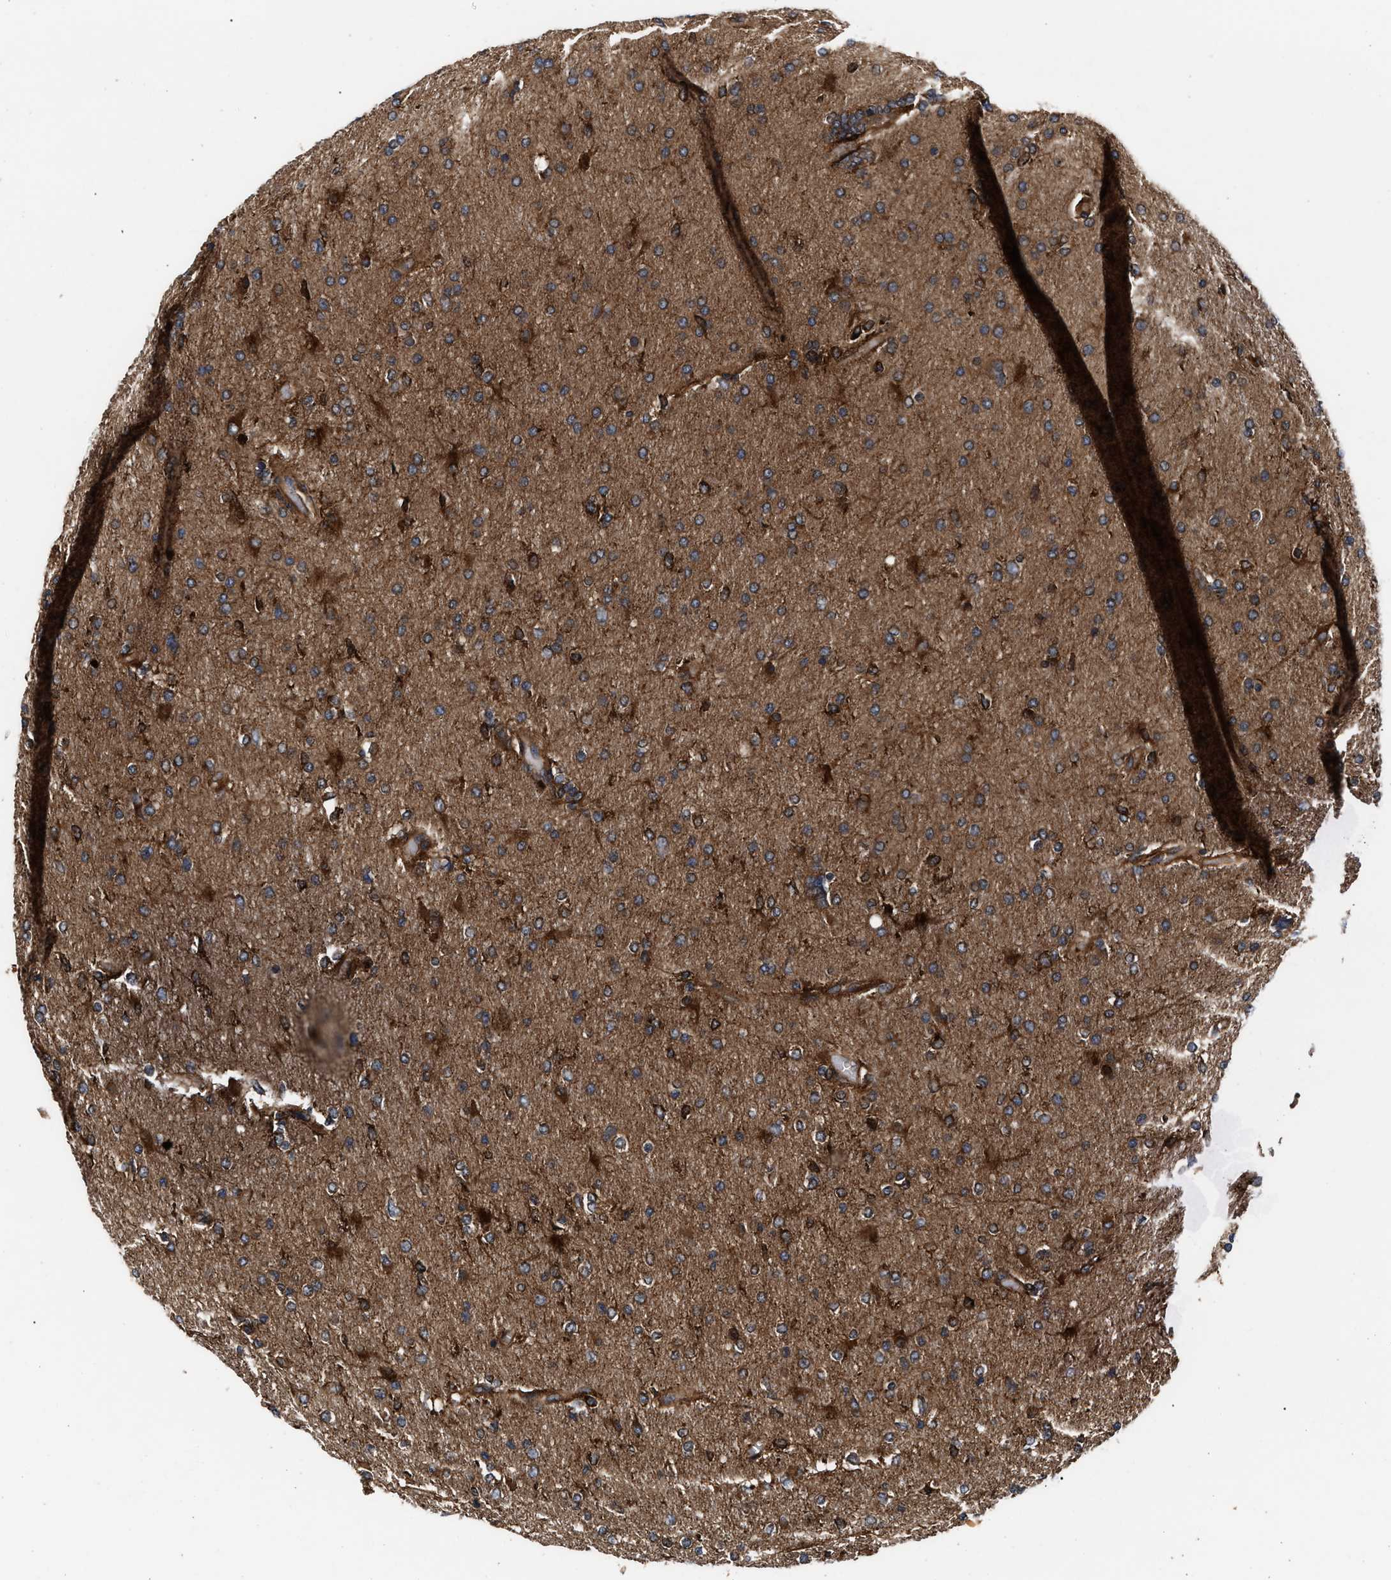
{"staining": {"intensity": "strong", "quantity": ">75%", "location": "cytoplasmic/membranous"}, "tissue": "glioma", "cell_type": "Tumor cells", "image_type": "cancer", "snomed": [{"axis": "morphology", "description": "Glioma, malignant, High grade"}, {"axis": "topography", "description": "Cerebral cortex"}], "caption": "Protein analysis of high-grade glioma (malignant) tissue demonstrates strong cytoplasmic/membranous expression in about >75% of tumor cells.", "gene": "KYAT1", "patient": {"sex": "female", "age": 36}}